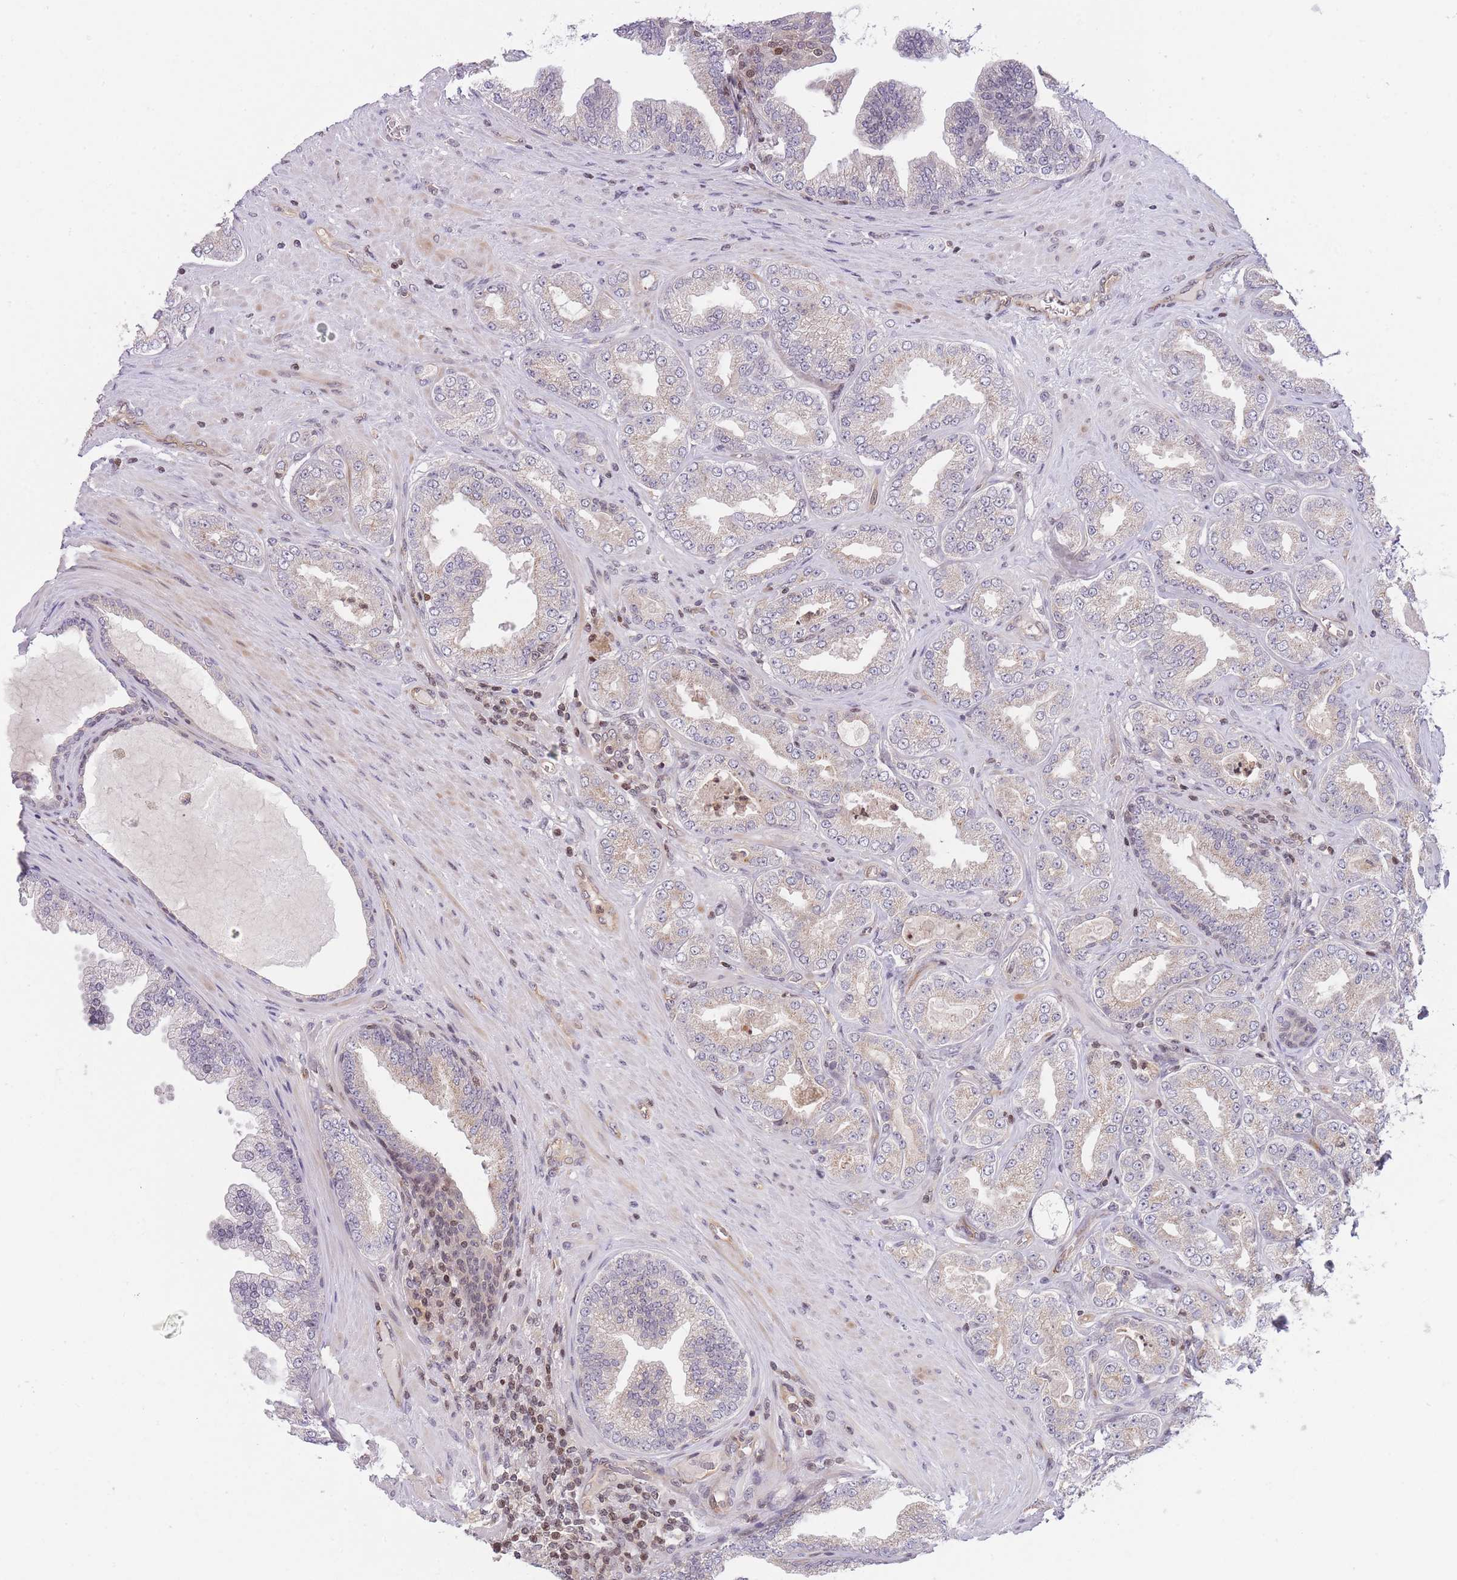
{"staining": {"intensity": "weak", "quantity": ">75%", "location": "cytoplasmic/membranous"}, "tissue": "prostate cancer", "cell_type": "Tumor cells", "image_type": "cancer", "snomed": [{"axis": "morphology", "description": "Adenocarcinoma, Low grade"}, {"axis": "topography", "description": "Prostate"}], "caption": "Protein expression analysis of human prostate cancer reveals weak cytoplasmic/membranous expression in about >75% of tumor cells. The staining is performed using DAB (3,3'-diaminobenzidine) brown chromogen to label protein expression. The nuclei are counter-stained blue using hematoxylin.", "gene": "SLC35F5", "patient": {"sex": "male", "age": 63}}